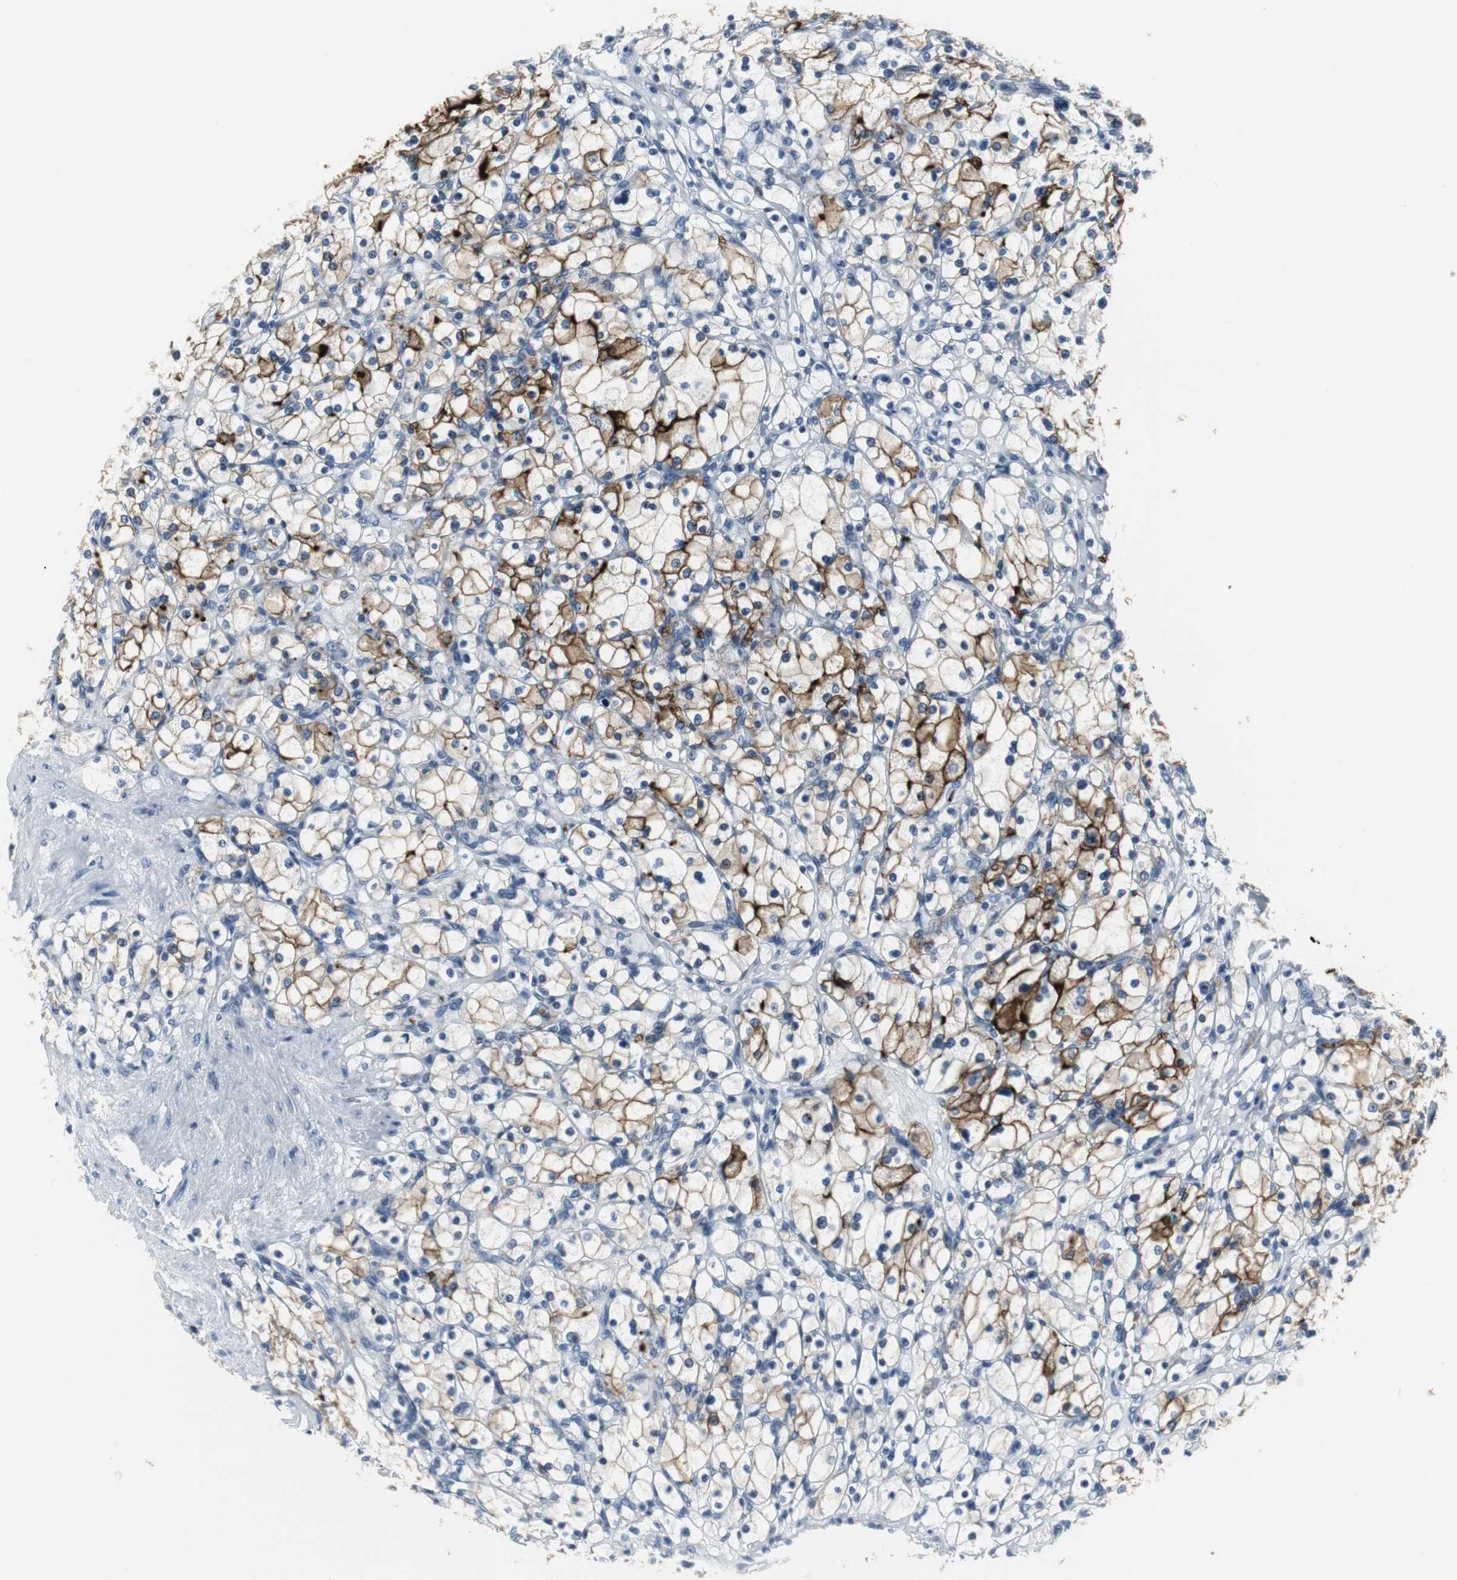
{"staining": {"intensity": "strong", "quantity": "25%-75%", "location": "cytoplasmic/membranous"}, "tissue": "renal cancer", "cell_type": "Tumor cells", "image_type": "cancer", "snomed": [{"axis": "morphology", "description": "Adenocarcinoma, NOS"}, {"axis": "topography", "description": "Kidney"}], "caption": "Tumor cells reveal strong cytoplasmic/membranous staining in approximately 25%-75% of cells in renal adenocarcinoma. (DAB (3,3'-diaminobenzidine) IHC with brightfield microscopy, high magnification).", "gene": "SLC2A5", "patient": {"sex": "female", "age": 83}}